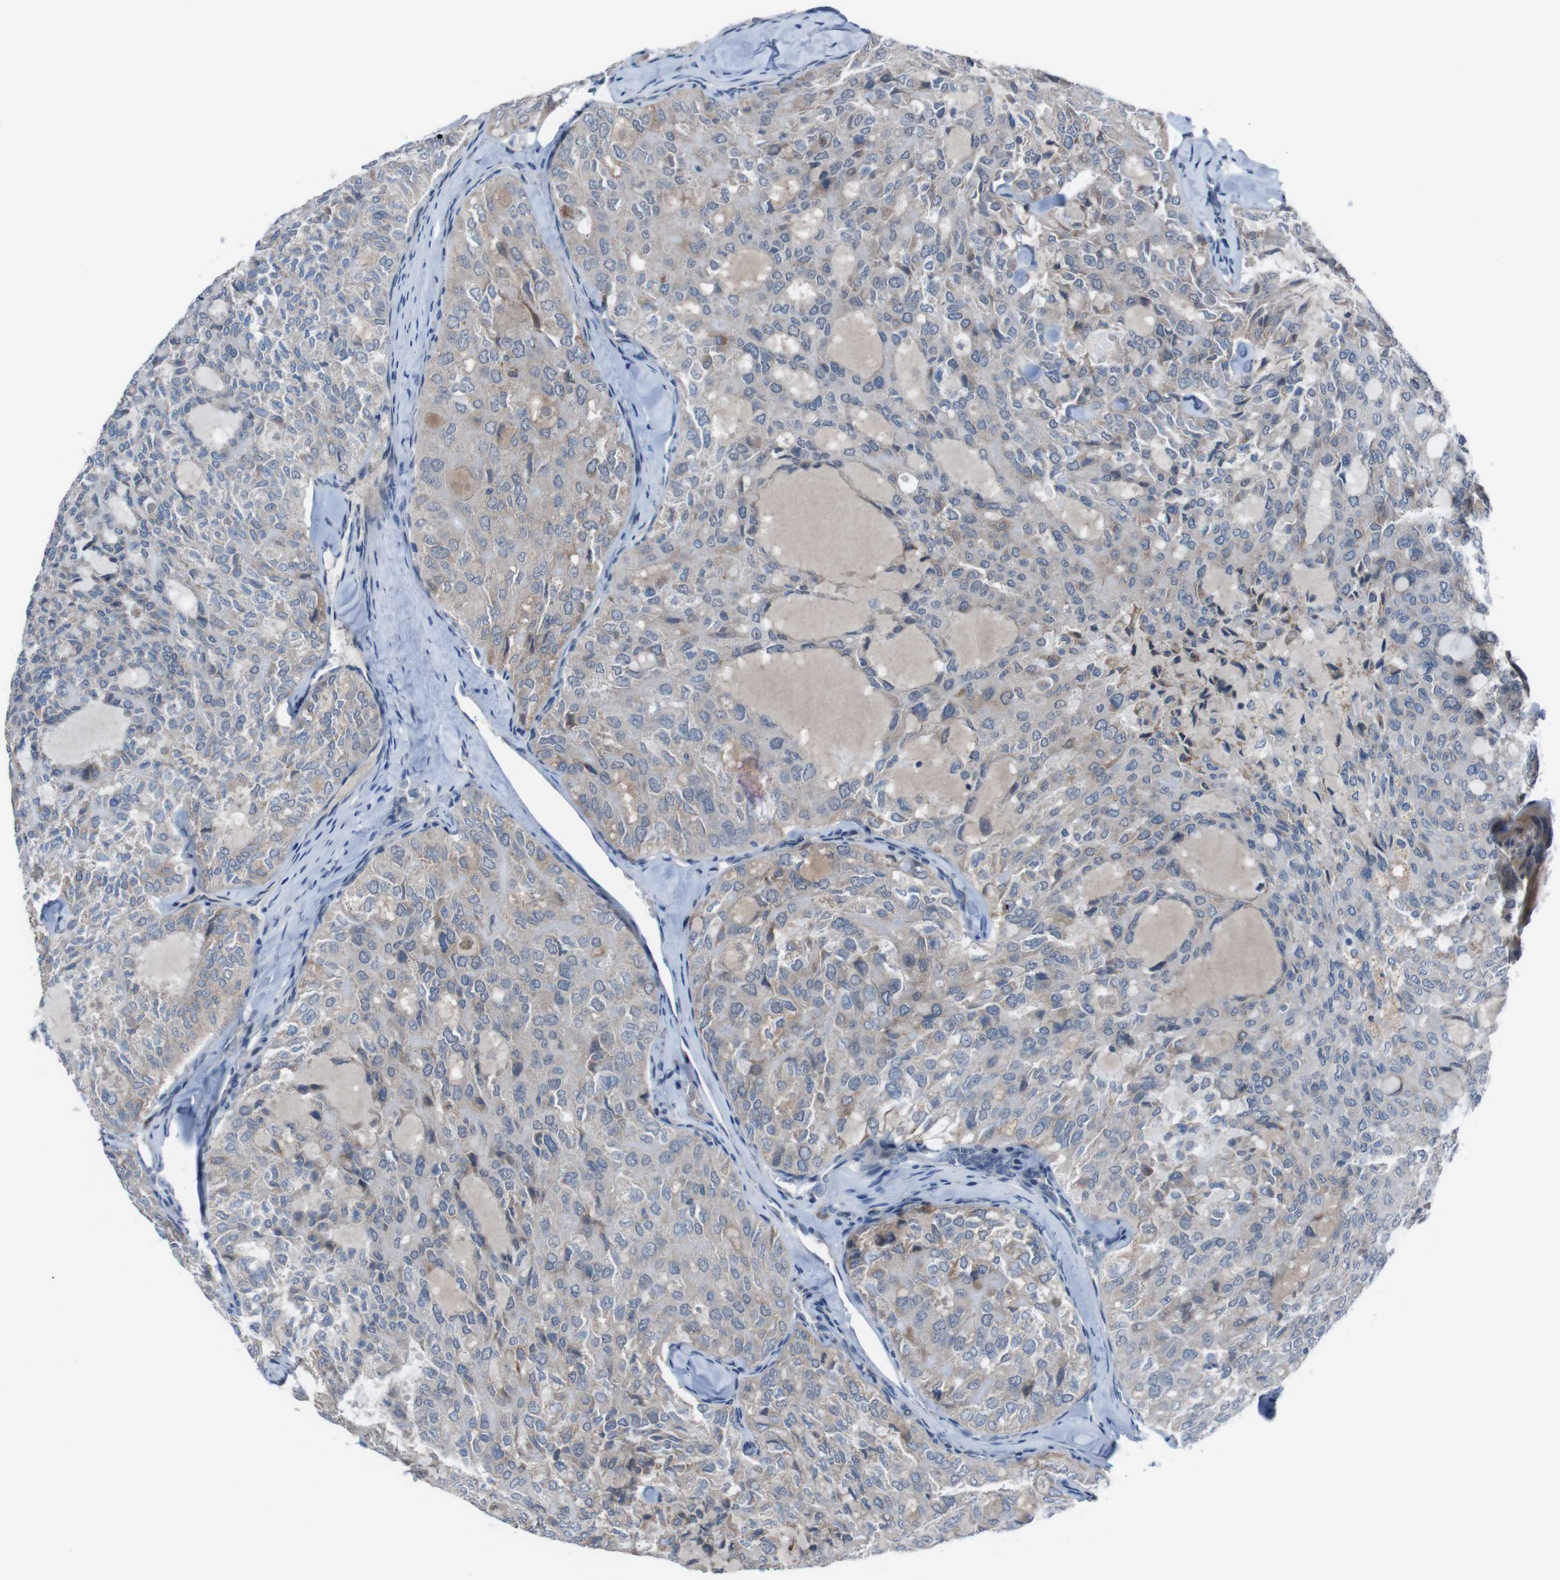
{"staining": {"intensity": "weak", "quantity": "<25%", "location": "cytoplasmic/membranous"}, "tissue": "thyroid cancer", "cell_type": "Tumor cells", "image_type": "cancer", "snomed": [{"axis": "morphology", "description": "Follicular adenoma carcinoma, NOS"}, {"axis": "topography", "description": "Thyroid gland"}], "caption": "Thyroid follicular adenoma carcinoma stained for a protein using IHC shows no expression tumor cells.", "gene": "CDH22", "patient": {"sex": "male", "age": 75}}